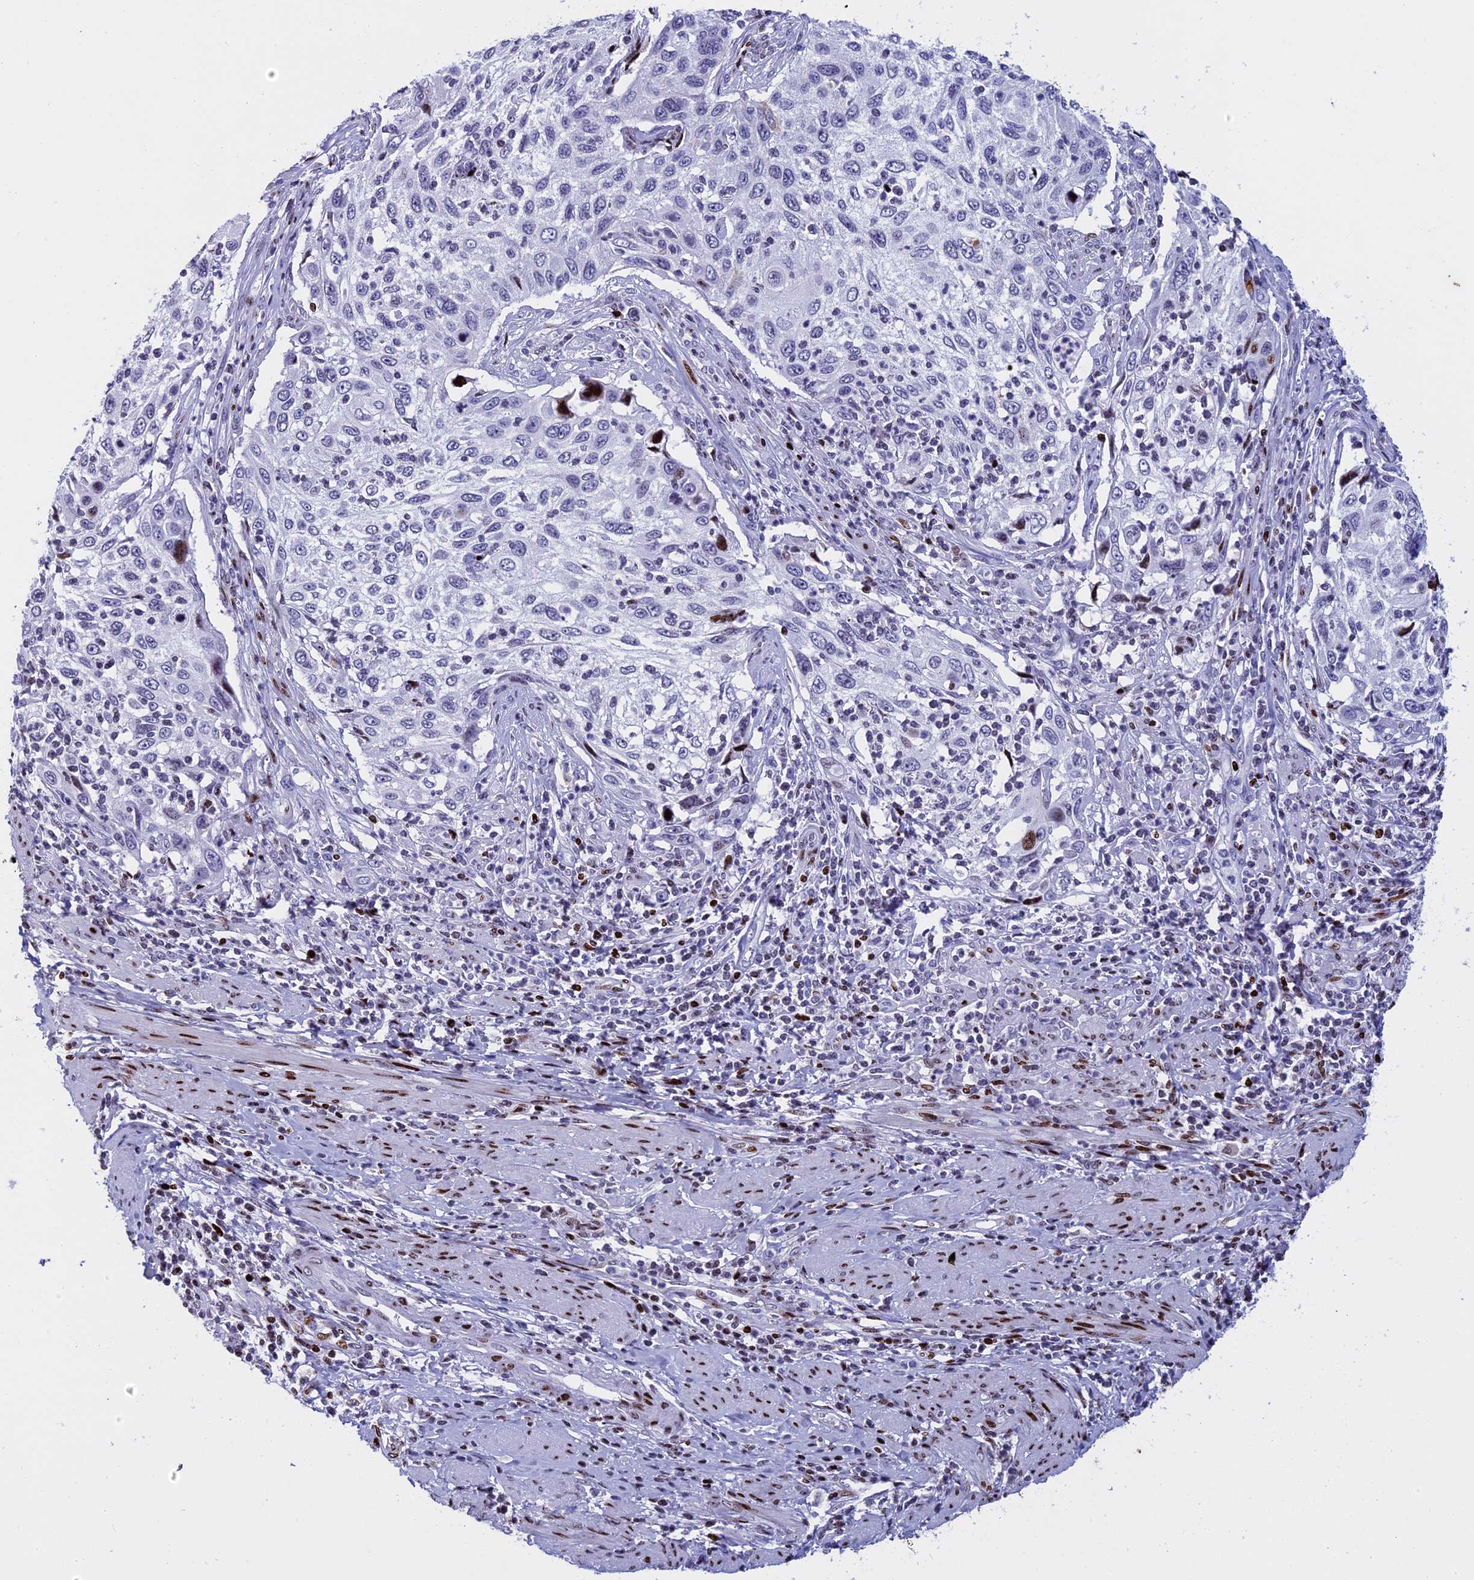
{"staining": {"intensity": "strong", "quantity": "<25%", "location": "nuclear"}, "tissue": "cervical cancer", "cell_type": "Tumor cells", "image_type": "cancer", "snomed": [{"axis": "morphology", "description": "Squamous cell carcinoma, NOS"}, {"axis": "topography", "description": "Cervix"}], "caption": "IHC of human cervical squamous cell carcinoma demonstrates medium levels of strong nuclear positivity in approximately <25% of tumor cells.", "gene": "BTBD3", "patient": {"sex": "female", "age": 70}}